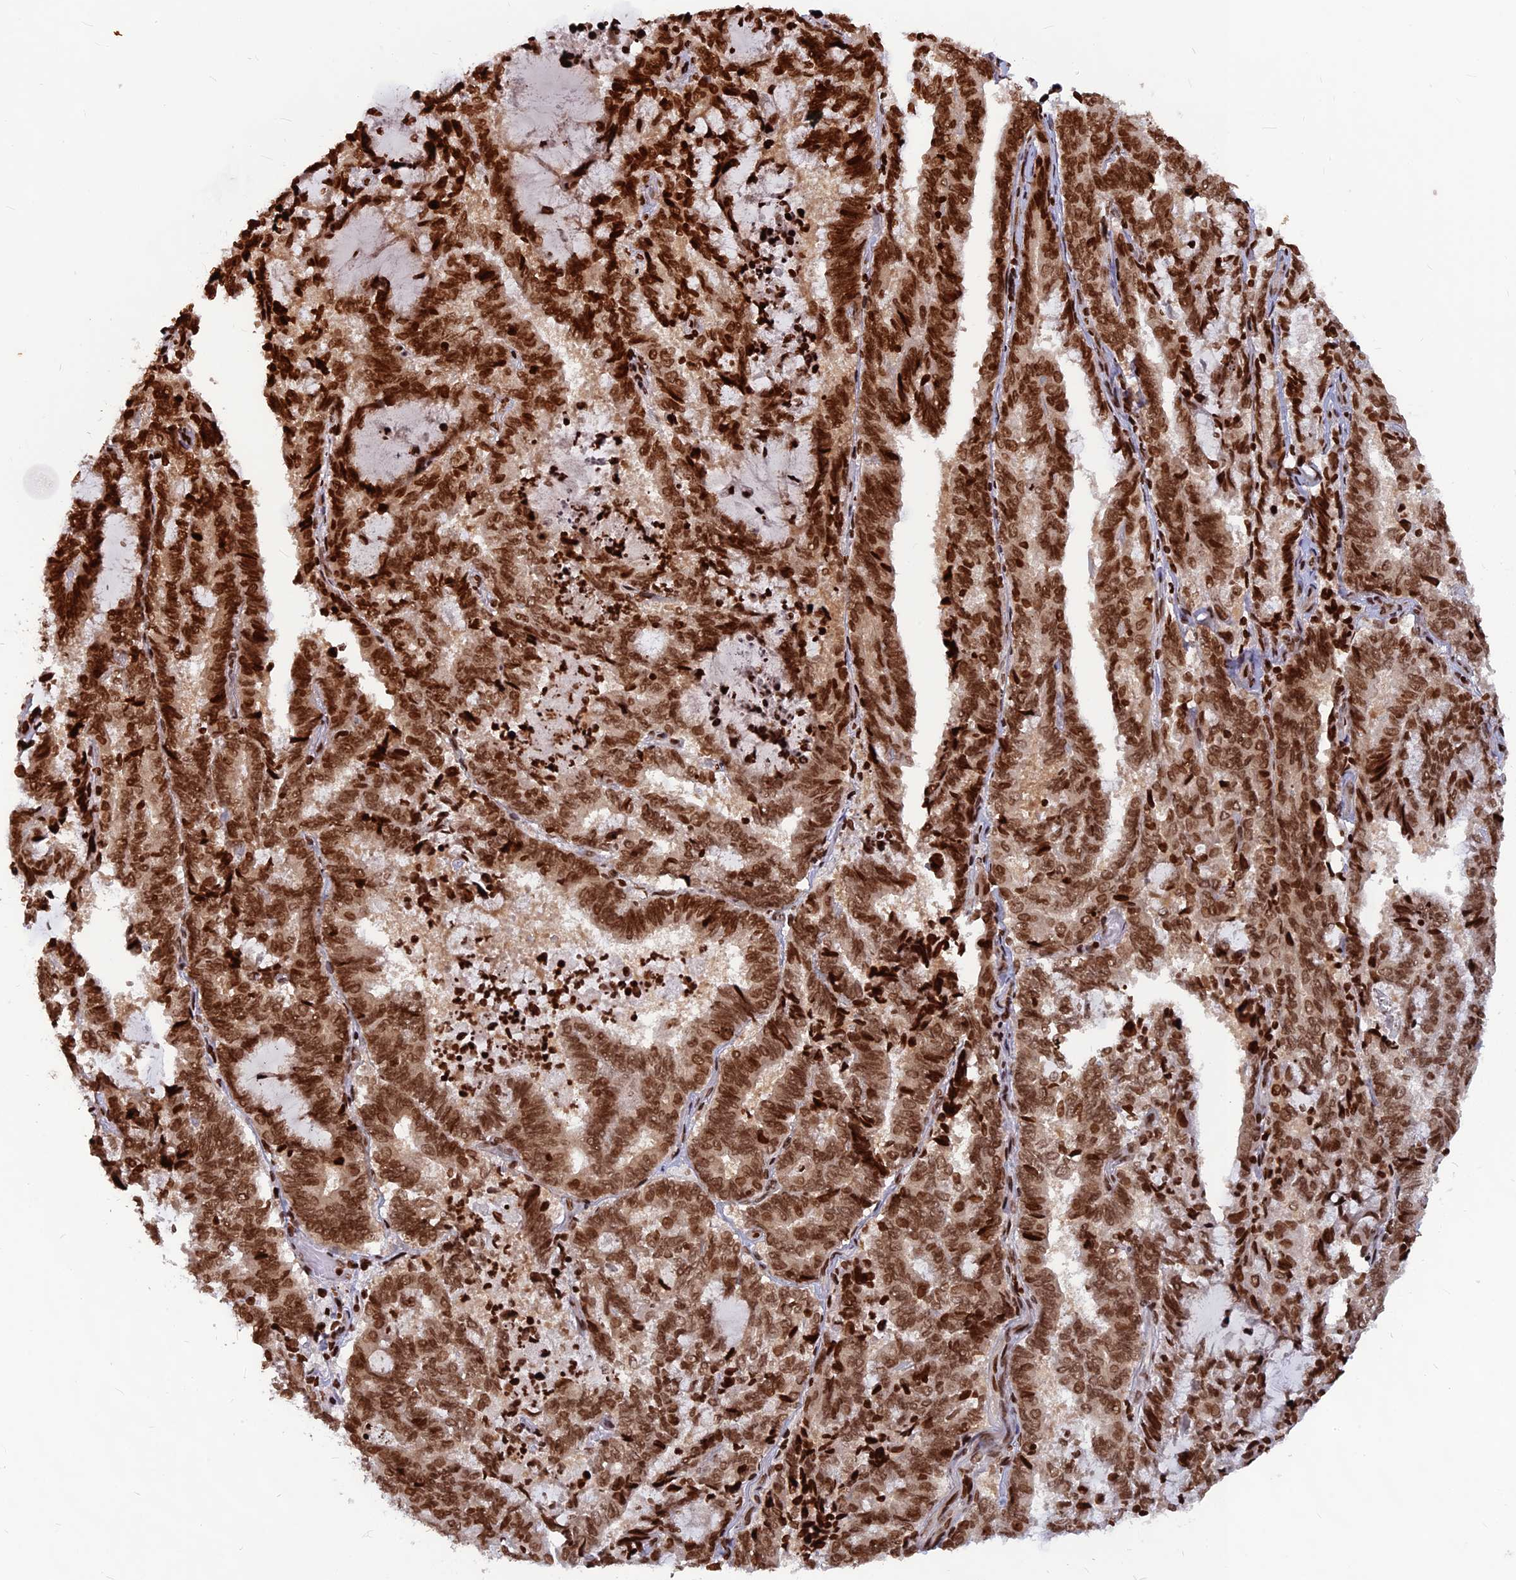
{"staining": {"intensity": "moderate", "quantity": ">75%", "location": "nuclear"}, "tissue": "endometrial cancer", "cell_type": "Tumor cells", "image_type": "cancer", "snomed": [{"axis": "morphology", "description": "Adenocarcinoma, NOS"}, {"axis": "topography", "description": "Endometrium"}], "caption": "This image exhibits immunohistochemistry (IHC) staining of human endometrial adenocarcinoma, with medium moderate nuclear positivity in about >75% of tumor cells.", "gene": "TET2", "patient": {"sex": "female", "age": 80}}